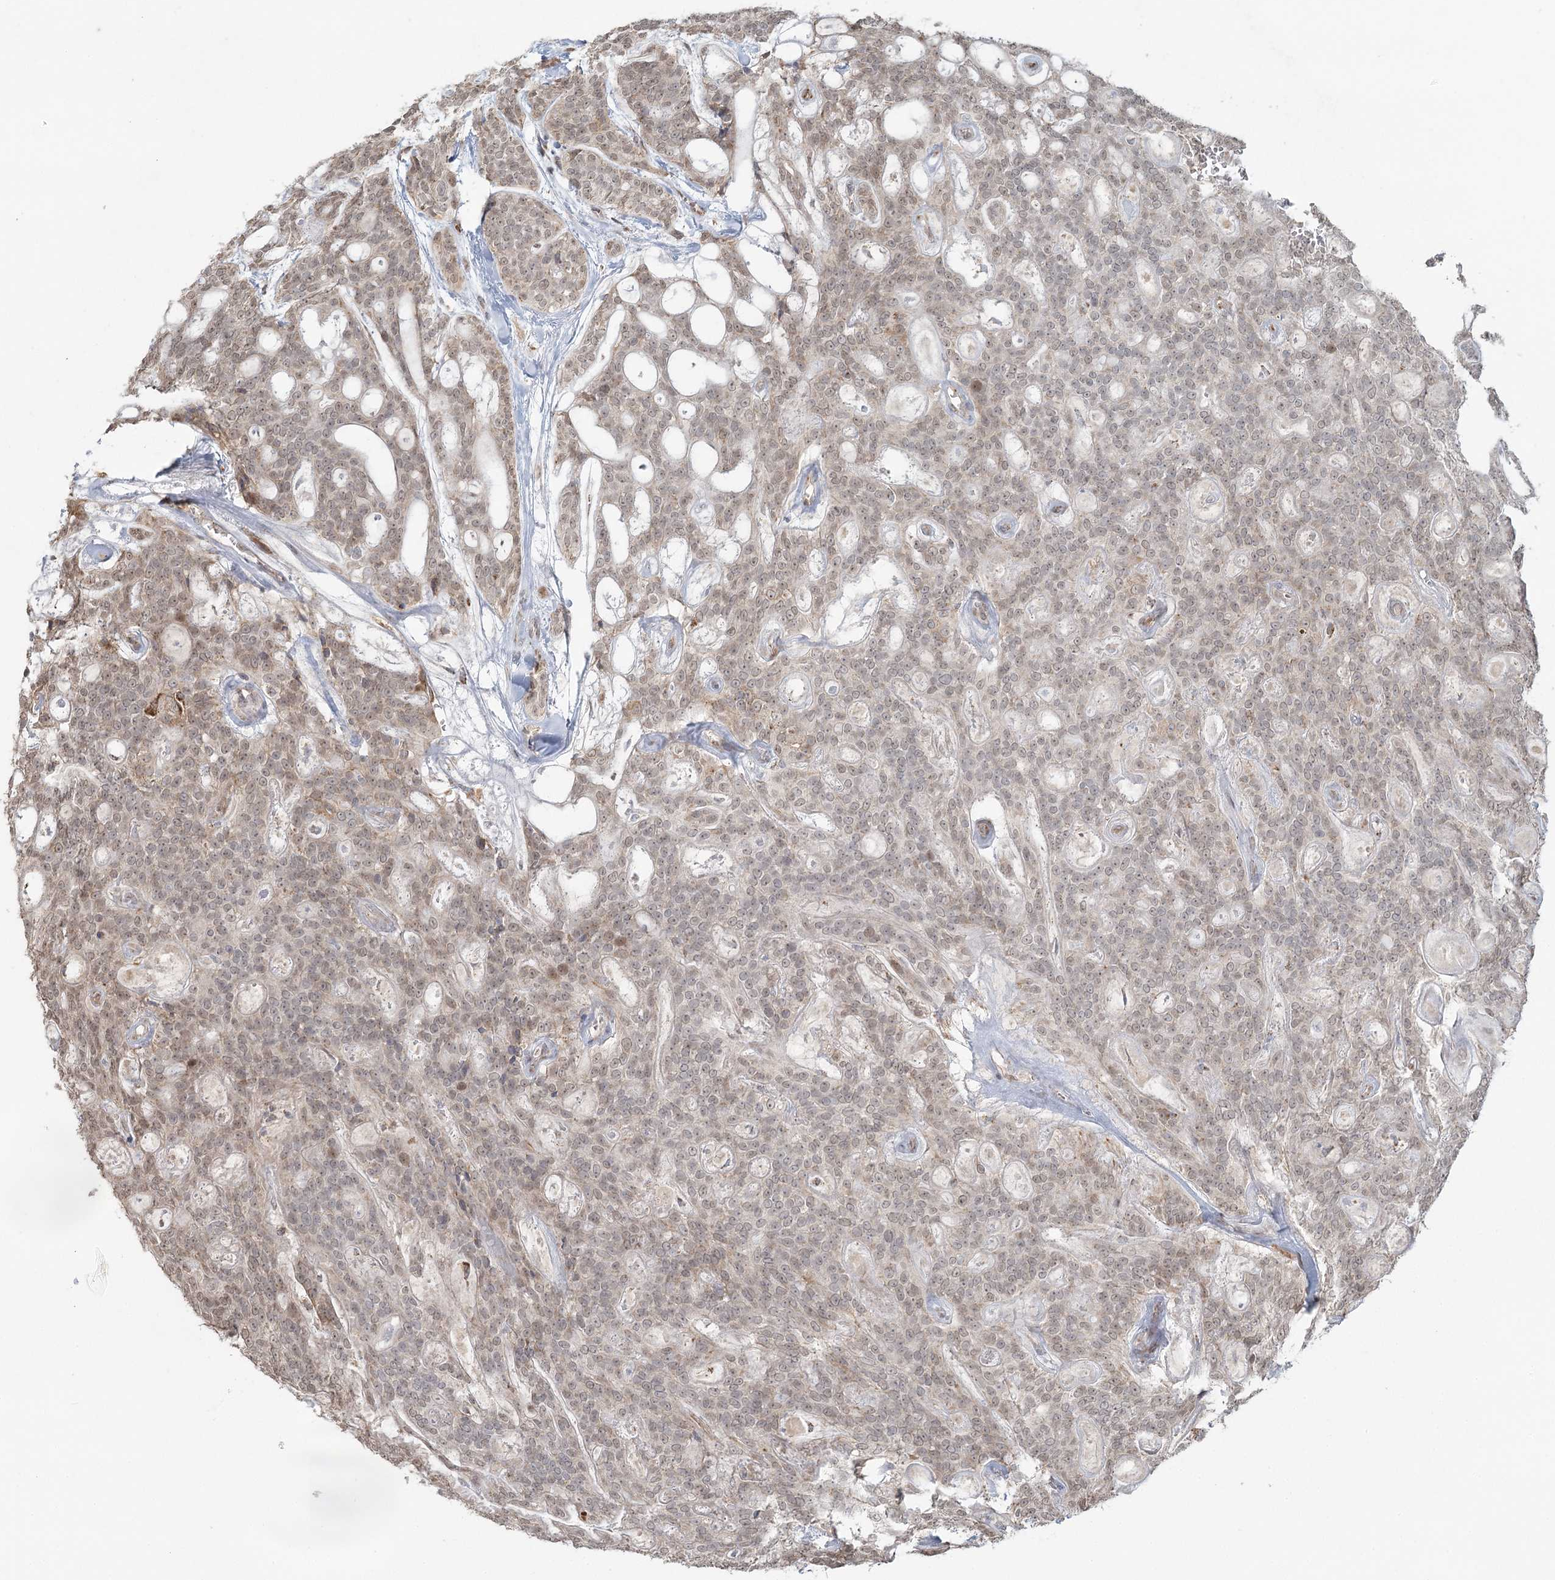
{"staining": {"intensity": "weak", "quantity": ">75%", "location": "nuclear"}, "tissue": "head and neck cancer", "cell_type": "Tumor cells", "image_type": "cancer", "snomed": [{"axis": "morphology", "description": "Adenocarcinoma, NOS"}, {"axis": "topography", "description": "Head-Neck"}], "caption": "High-power microscopy captured an immunohistochemistry (IHC) image of head and neck adenocarcinoma, revealing weak nuclear expression in about >75% of tumor cells.", "gene": "LACTB", "patient": {"sex": "male", "age": 66}}